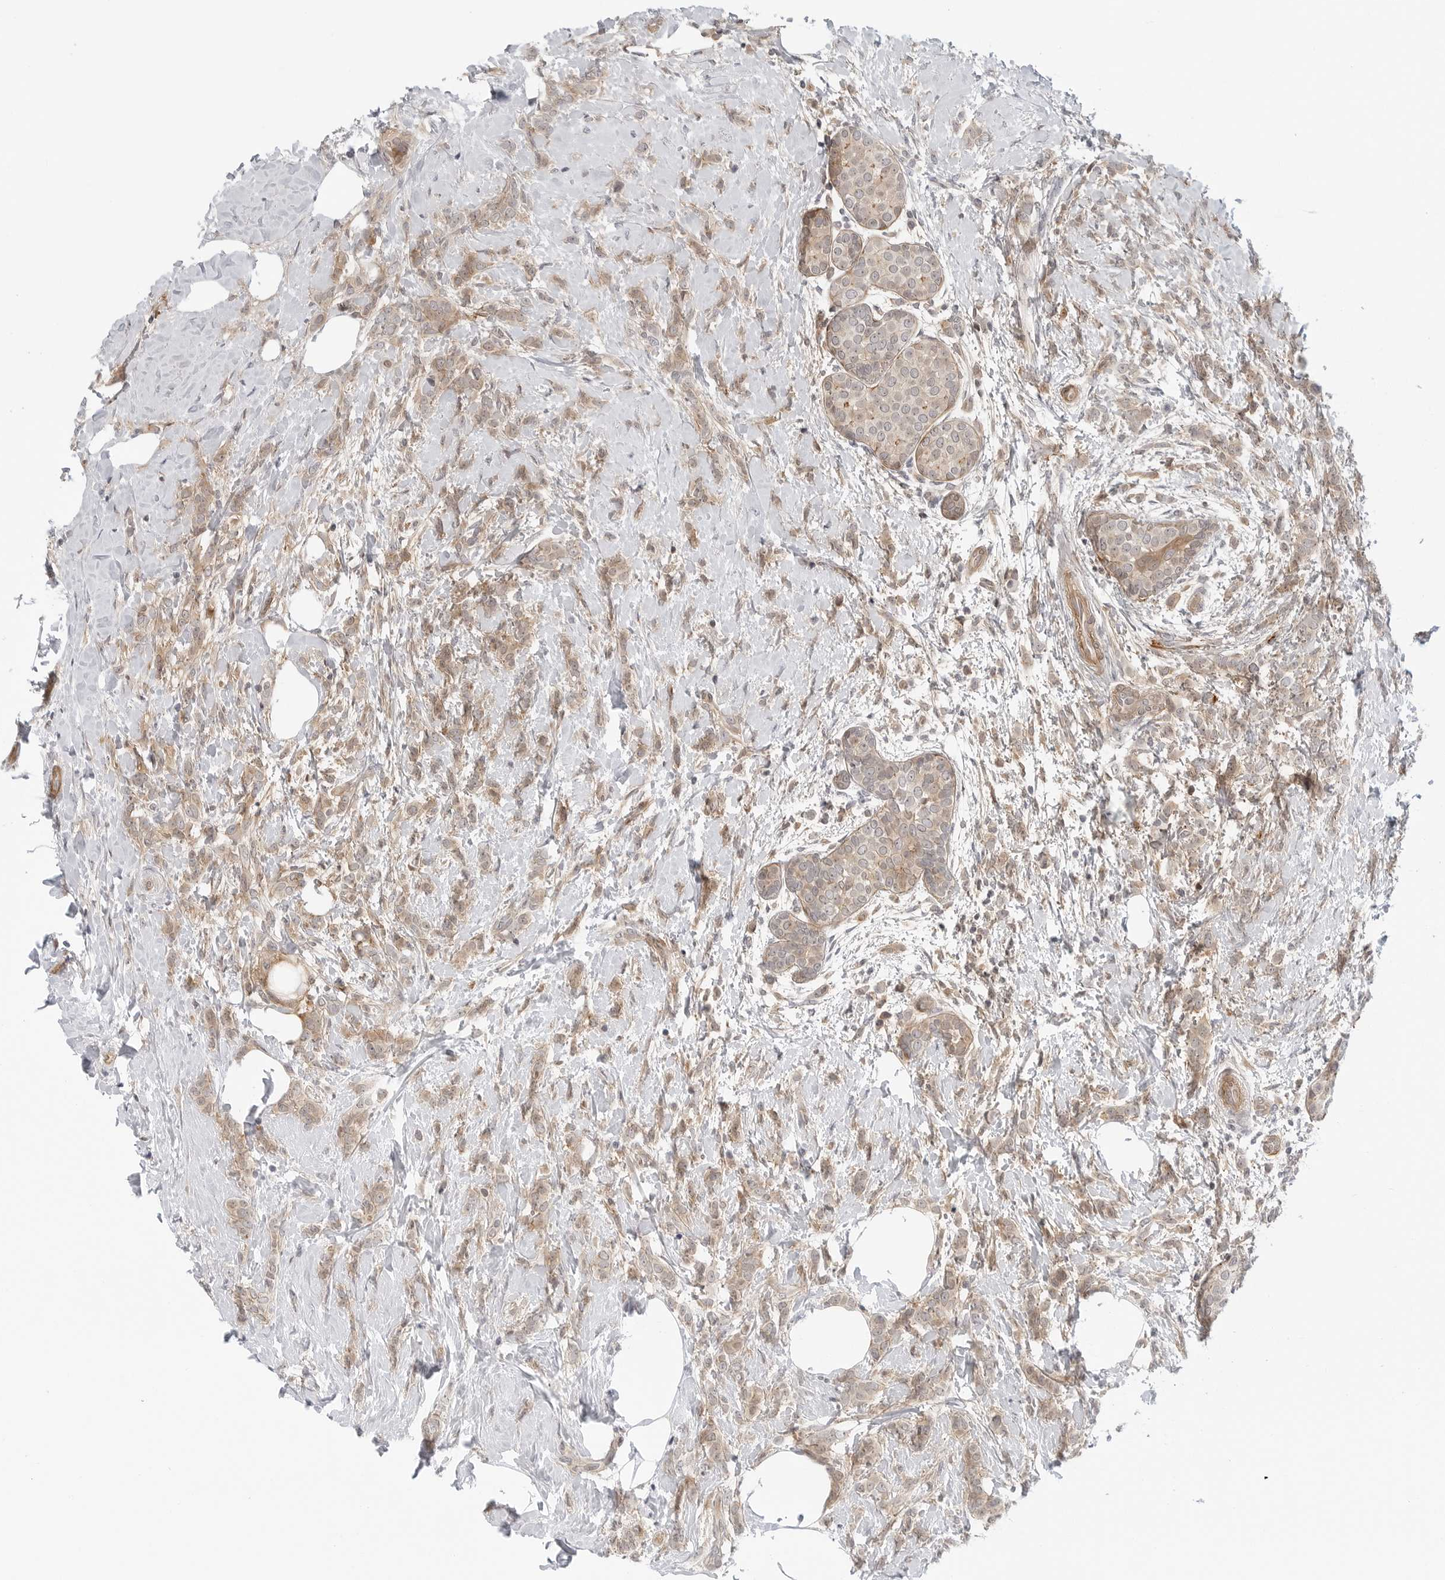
{"staining": {"intensity": "weak", "quantity": ">75%", "location": "cytoplasmic/membranous"}, "tissue": "breast cancer", "cell_type": "Tumor cells", "image_type": "cancer", "snomed": [{"axis": "morphology", "description": "Lobular carcinoma, in situ"}, {"axis": "morphology", "description": "Lobular carcinoma"}, {"axis": "topography", "description": "Breast"}], "caption": "Tumor cells demonstrate weak cytoplasmic/membranous staining in approximately >75% of cells in breast cancer (lobular carcinoma in situ).", "gene": "STXBP3", "patient": {"sex": "female", "age": 41}}